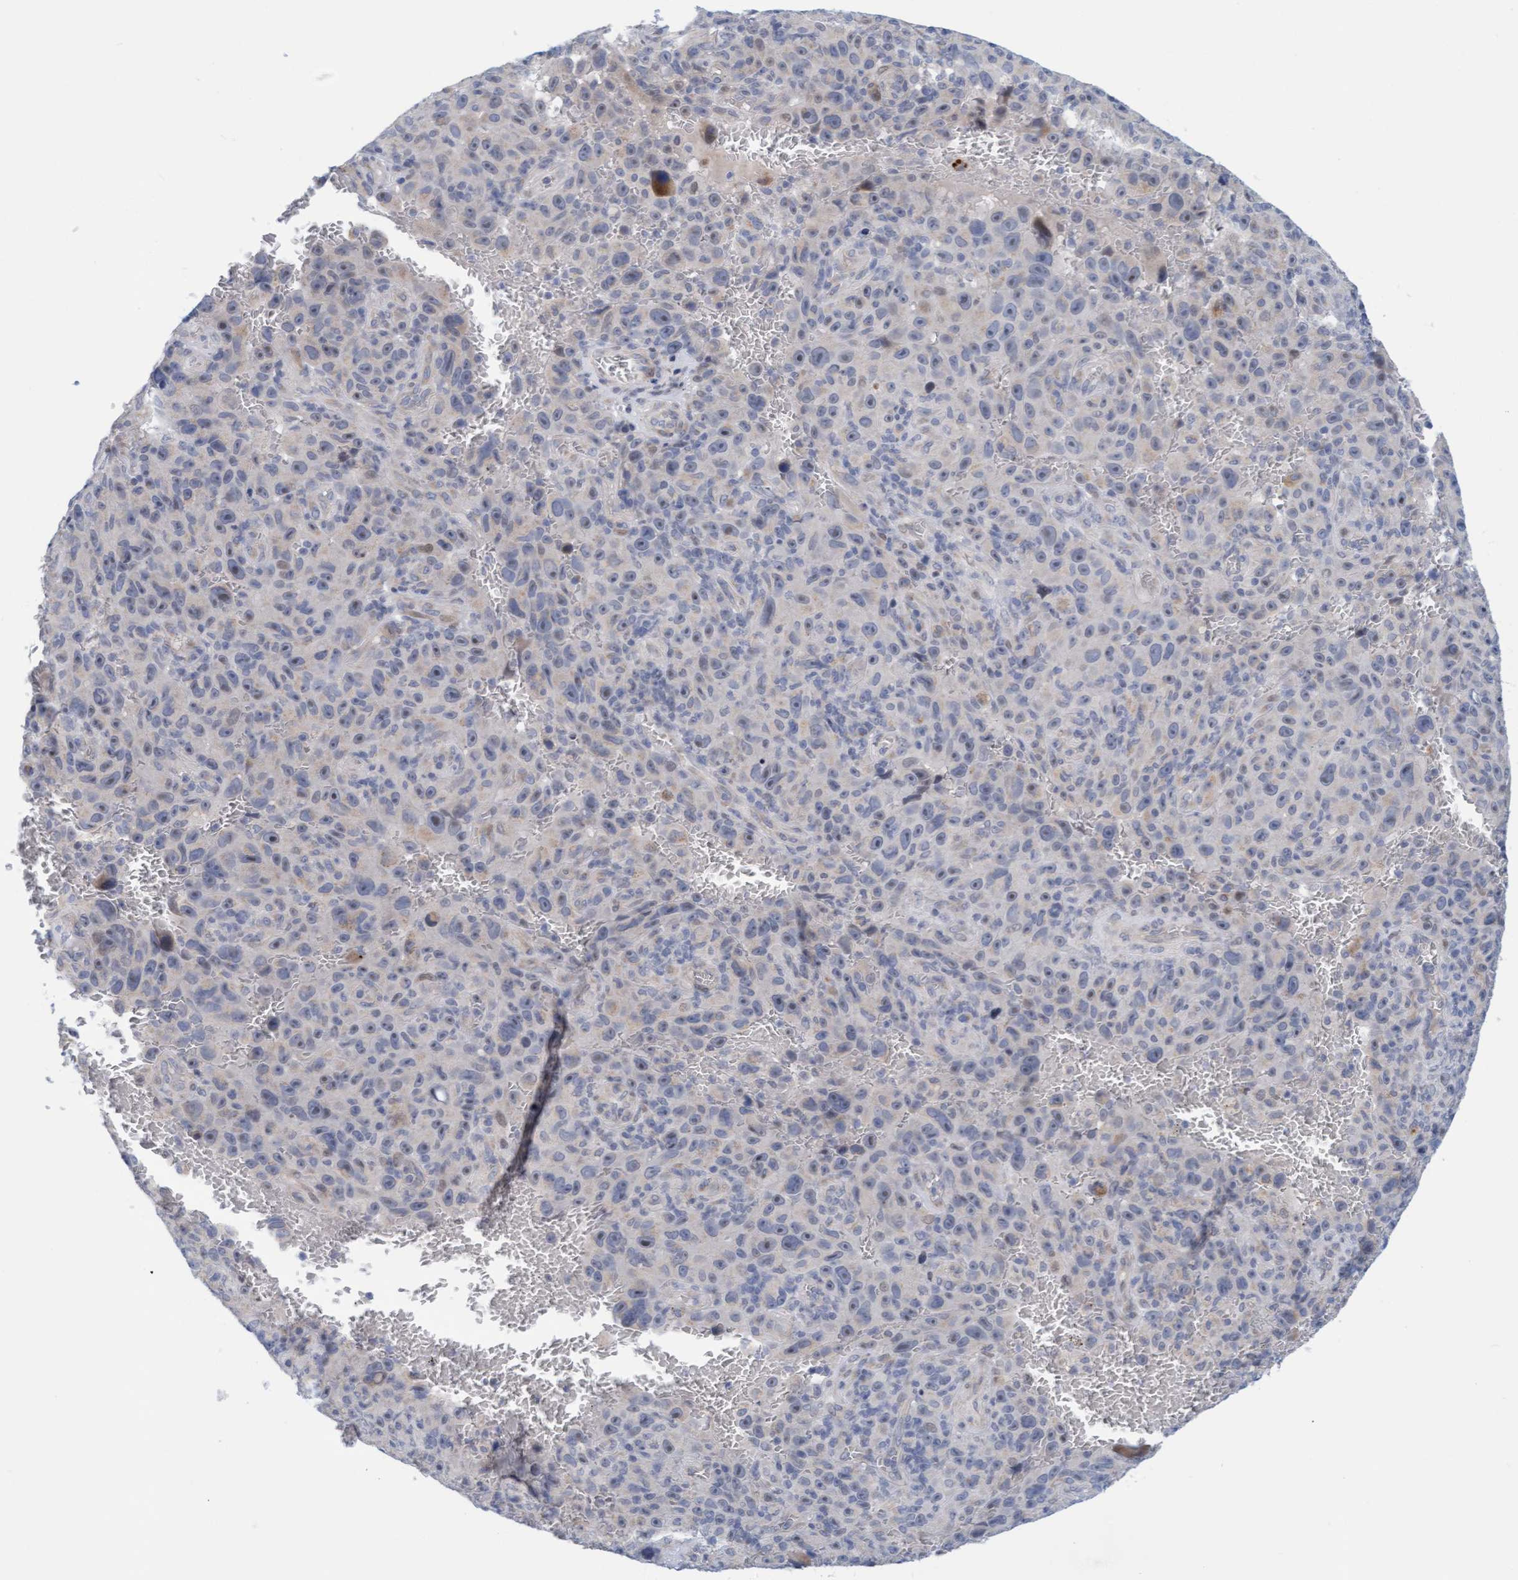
{"staining": {"intensity": "negative", "quantity": "none", "location": "none"}, "tissue": "melanoma", "cell_type": "Tumor cells", "image_type": "cancer", "snomed": [{"axis": "morphology", "description": "Malignant melanoma, NOS"}, {"axis": "topography", "description": "Skin"}], "caption": "DAB immunohistochemical staining of human melanoma displays no significant expression in tumor cells. Nuclei are stained in blue.", "gene": "ZC3H3", "patient": {"sex": "female", "age": 82}}